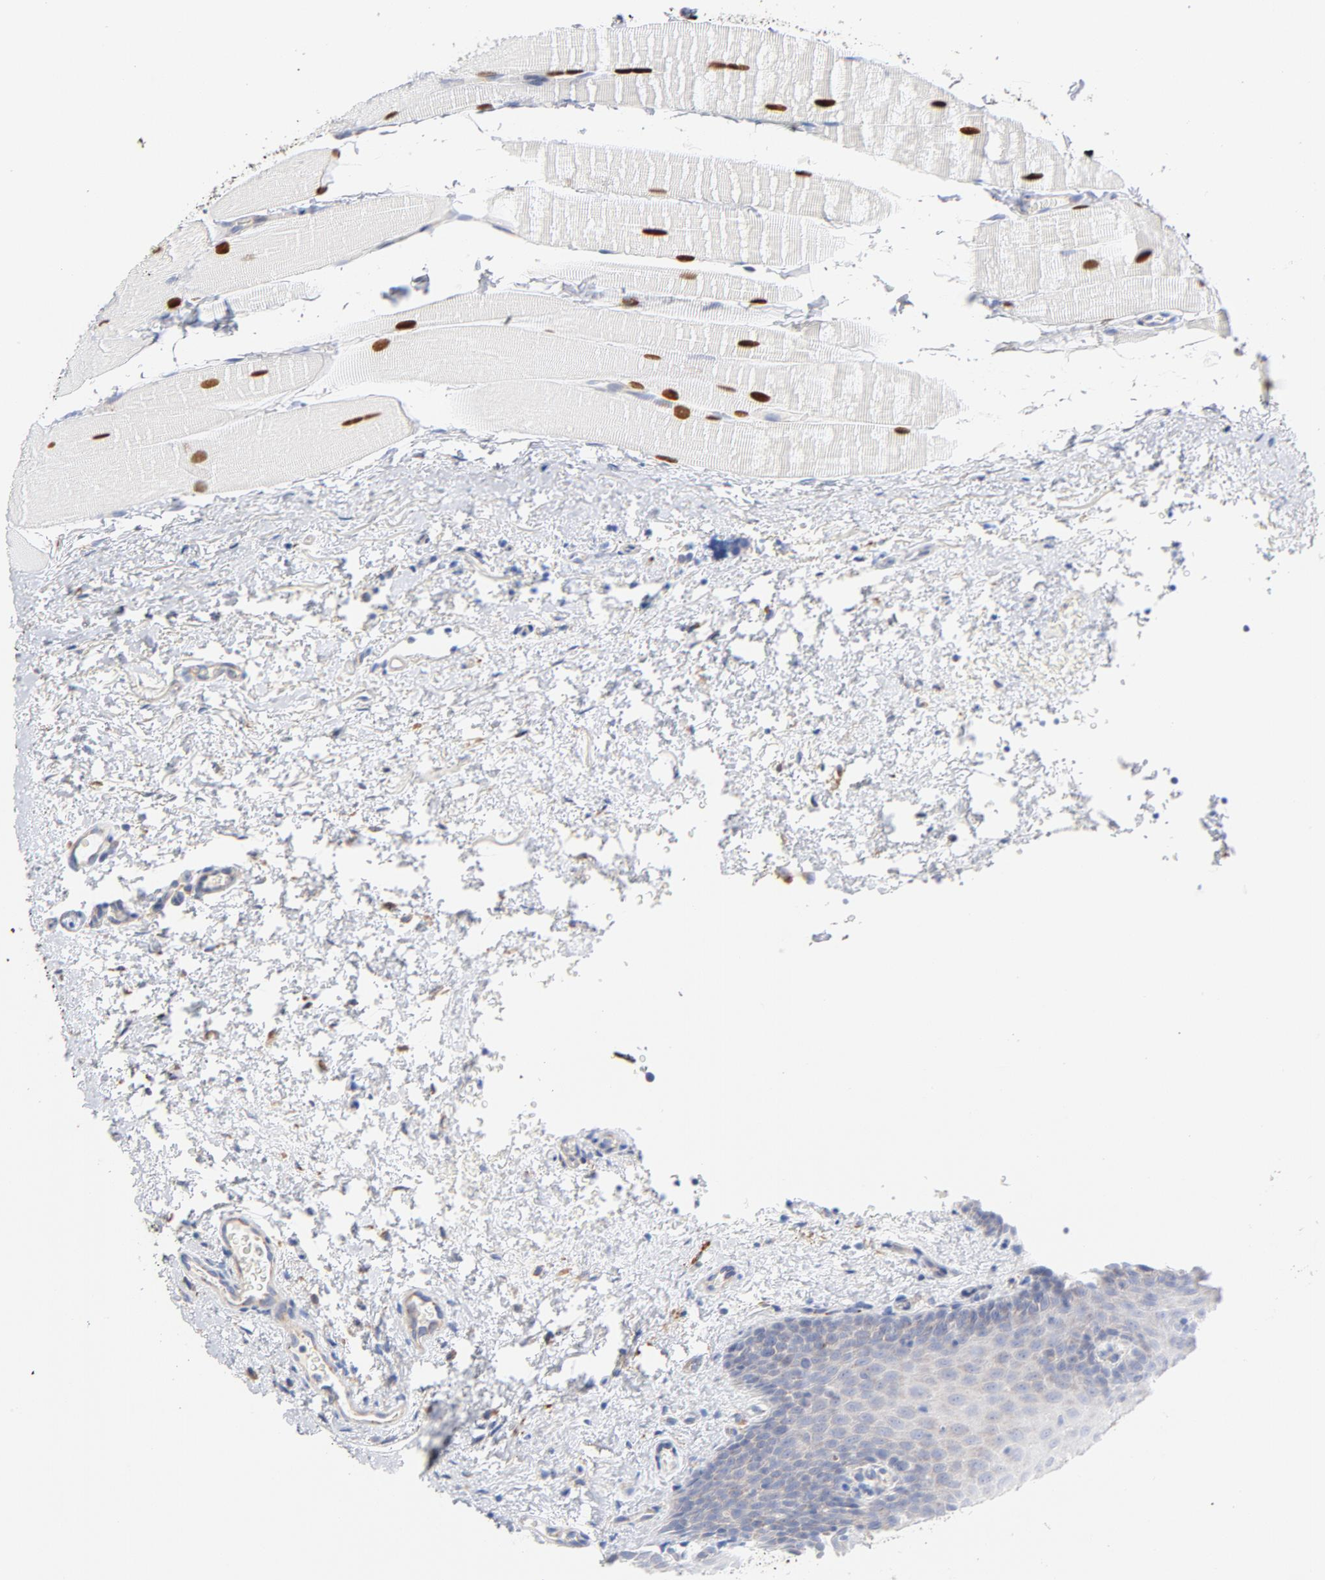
{"staining": {"intensity": "negative", "quantity": "none", "location": "none"}, "tissue": "oral mucosa", "cell_type": "Squamous epithelial cells", "image_type": "normal", "snomed": [{"axis": "morphology", "description": "Normal tissue, NOS"}, {"axis": "topography", "description": "Oral tissue"}], "caption": "Immunohistochemical staining of benign oral mucosa shows no significant expression in squamous epithelial cells. Brightfield microscopy of IHC stained with DAB (3,3'-diaminobenzidine) (brown) and hematoxylin (blue), captured at high magnification.", "gene": "RAPGEF3", "patient": {"sex": "male", "age": 20}}